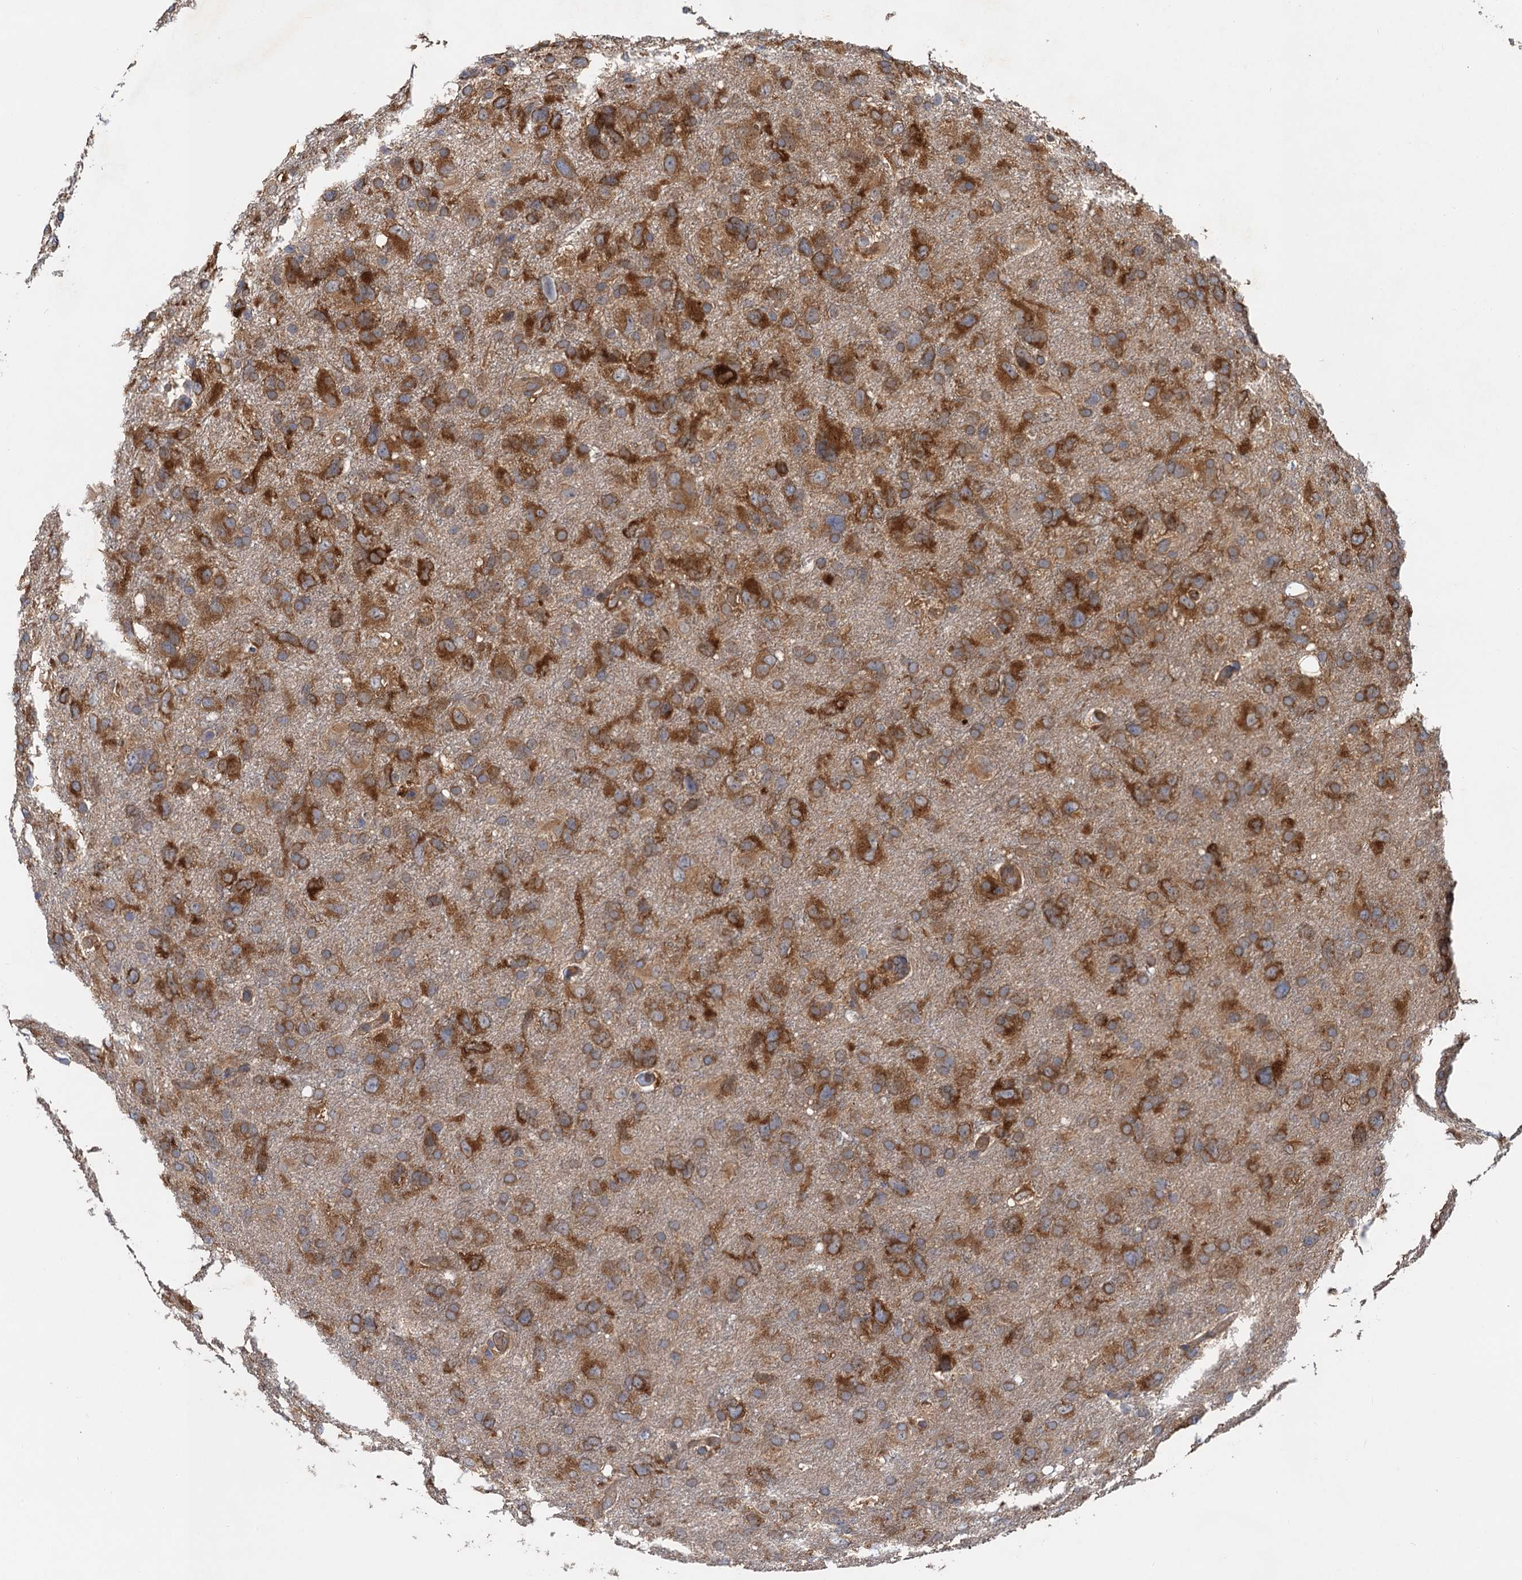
{"staining": {"intensity": "moderate", "quantity": ">75%", "location": "cytoplasmic/membranous"}, "tissue": "glioma", "cell_type": "Tumor cells", "image_type": "cancer", "snomed": [{"axis": "morphology", "description": "Glioma, malignant, High grade"}, {"axis": "topography", "description": "Brain"}], "caption": "A medium amount of moderate cytoplasmic/membranous staining is seen in approximately >75% of tumor cells in glioma tissue. Immunohistochemistry (ihc) stains the protein of interest in brown and the nuclei are stained blue.", "gene": "PJA2", "patient": {"sex": "male", "age": 61}}